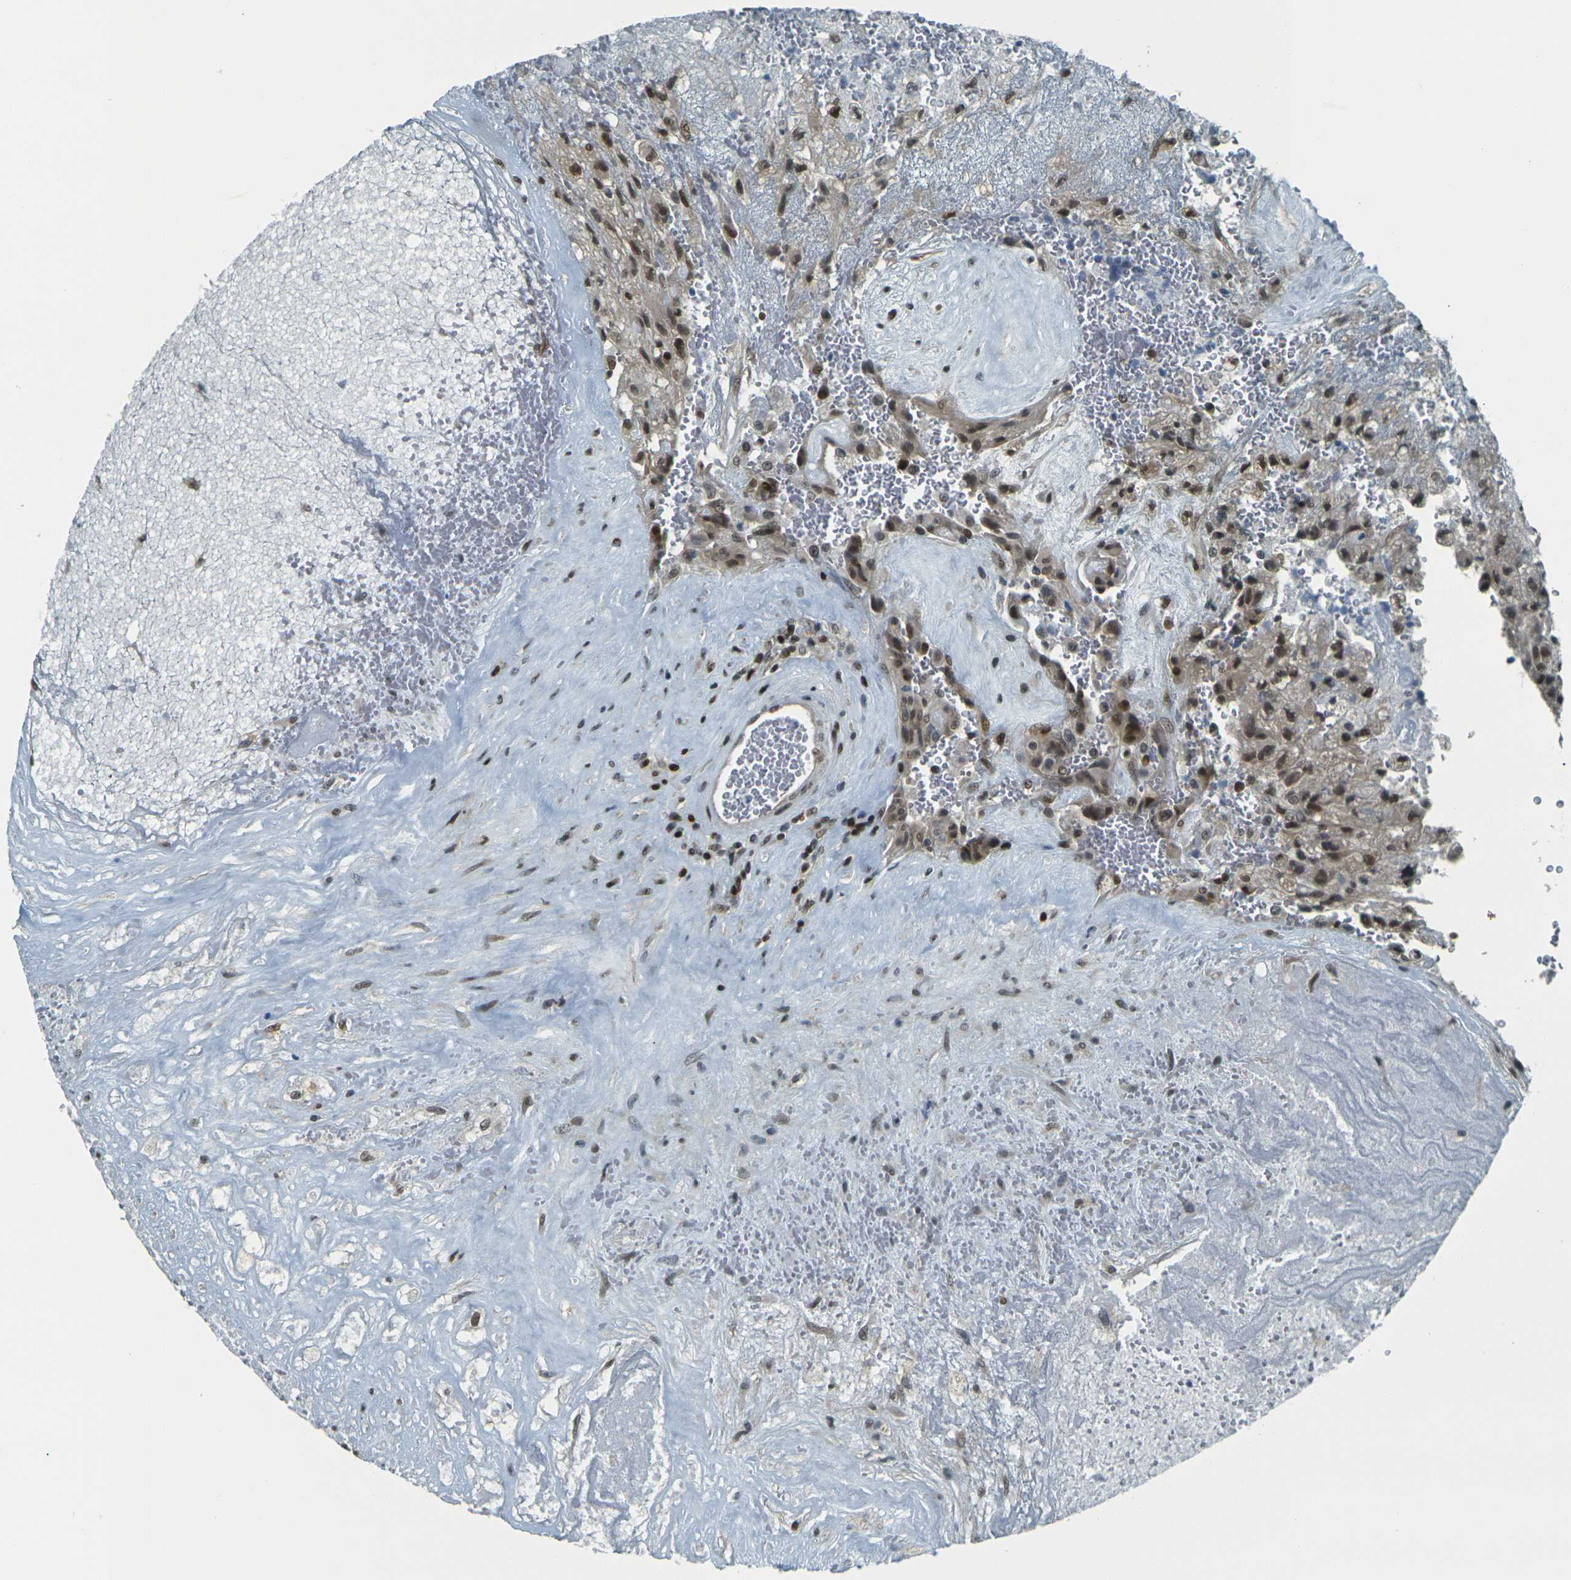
{"staining": {"intensity": "moderate", "quantity": ">75%", "location": "cytoplasmic/membranous,nuclear"}, "tissue": "glioma", "cell_type": "Tumor cells", "image_type": "cancer", "snomed": [{"axis": "morphology", "description": "Normal tissue, NOS"}, {"axis": "morphology", "description": "Glioma, malignant, High grade"}, {"axis": "topography", "description": "Cerebral cortex"}], "caption": "Glioma stained with DAB (3,3'-diaminobenzidine) immunohistochemistry (IHC) demonstrates medium levels of moderate cytoplasmic/membranous and nuclear positivity in about >75% of tumor cells.", "gene": "NHEJ1", "patient": {"sex": "male", "age": 56}}